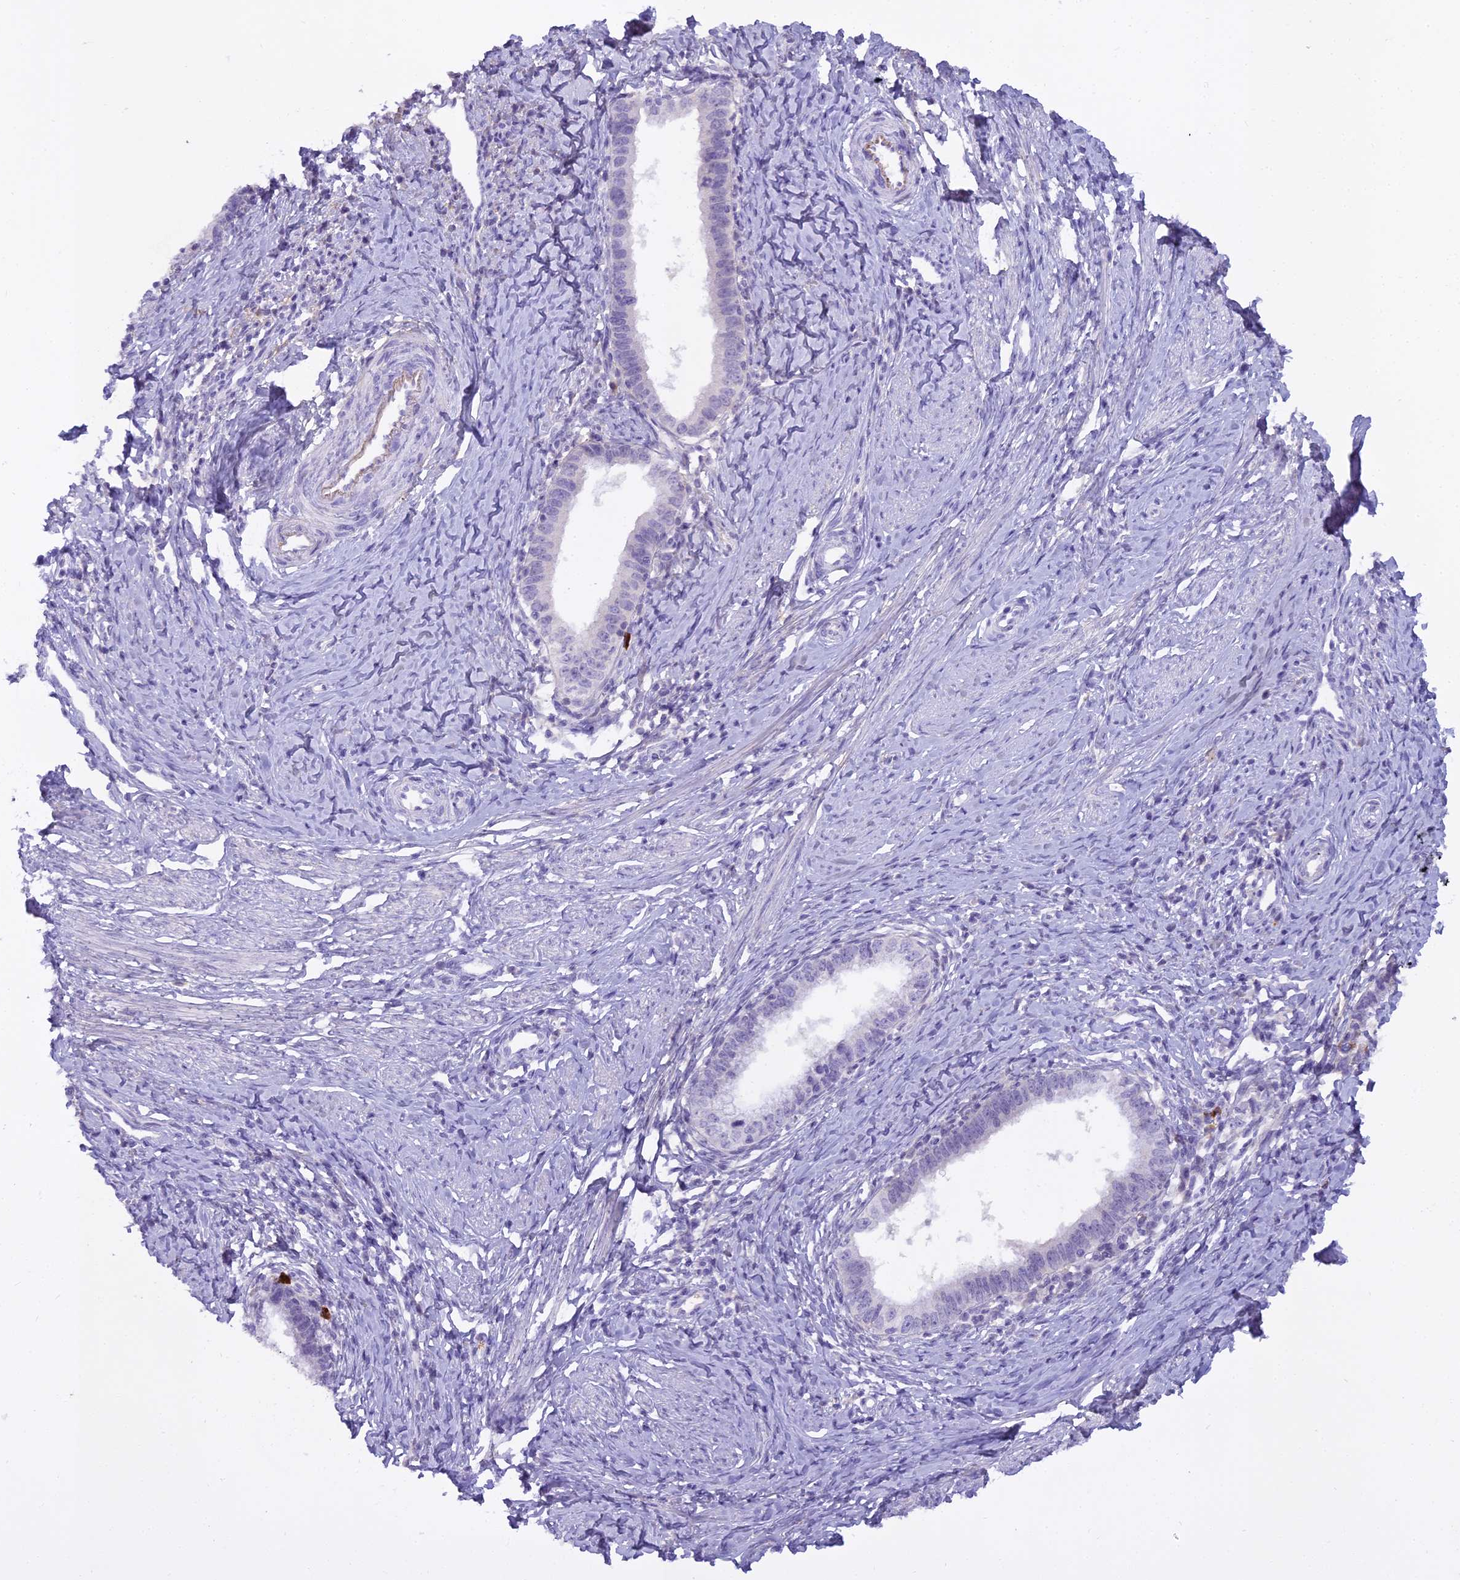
{"staining": {"intensity": "negative", "quantity": "none", "location": "none"}, "tissue": "cervical cancer", "cell_type": "Tumor cells", "image_type": "cancer", "snomed": [{"axis": "morphology", "description": "Adenocarcinoma, NOS"}, {"axis": "topography", "description": "Cervix"}], "caption": "Immunohistochemistry (IHC) of cervical cancer displays no positivity in tumor cells.", "gene": "OSTN", "patient": {"sex": "female", "age": 36}}